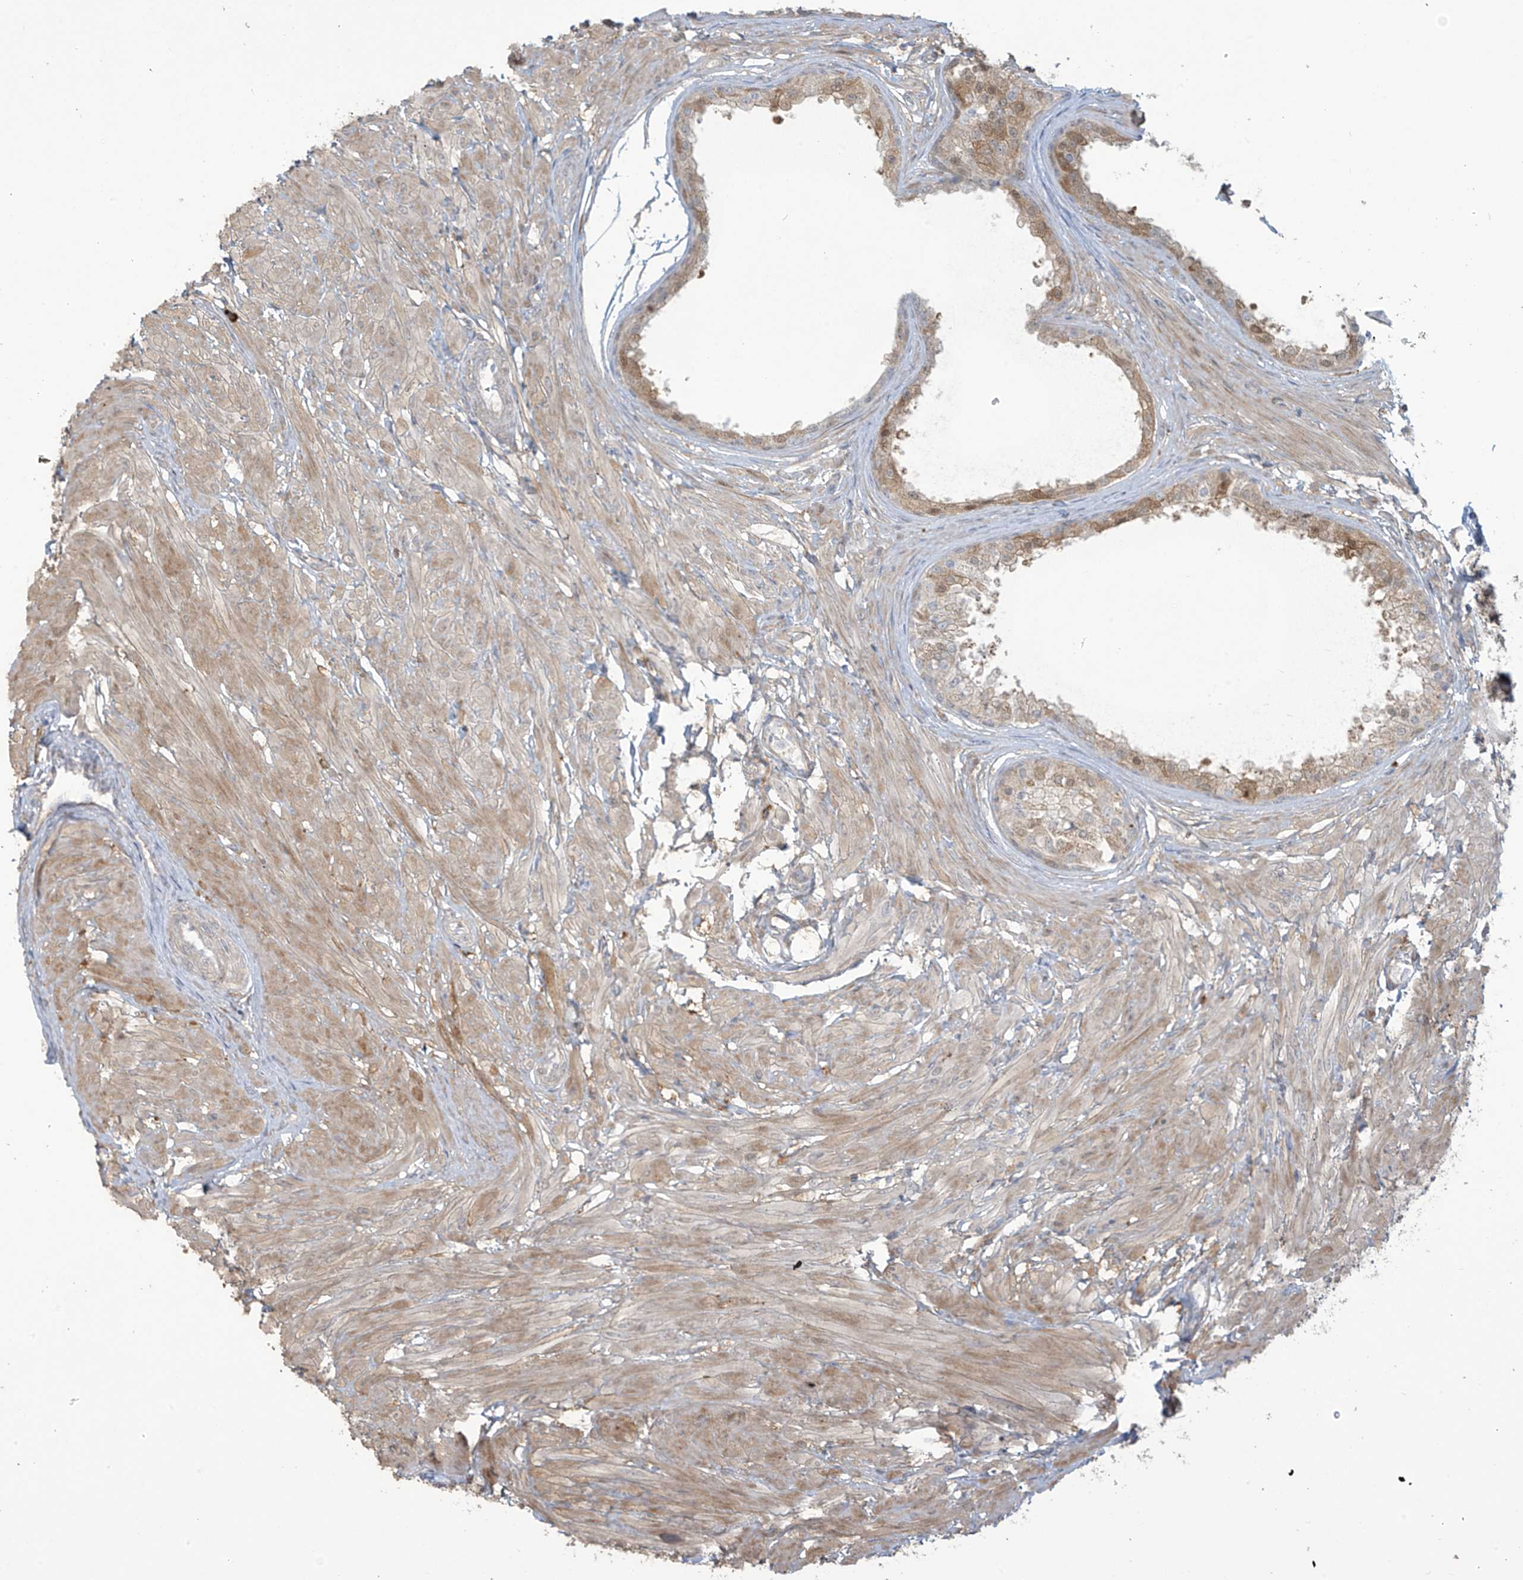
{"staining": {"intensity": "moderate", "quantity": "<25%", "location": "cytoplasmic/membranous"}, "tissue": "prostate", "cell_type": "Glandular cells", "image_type": "normal", "snomed": [{"axis": "morphology", "description": "Normal tissue, NOS"}, {"axis": "topography", "description": "Prostate"}], "caption": "Prostate stained with DAB (3,3'-diaminobenzidine) immunohistochemistry reveals low levels of moderate cytoplasmic/membranous staining in approximately <25% of glandular cells. Immunohistochemistry stains the protein in brown and the nuclei are stained blue.", "gene": "TAGAP", "patient": {"sex": "male", "age": 48}}